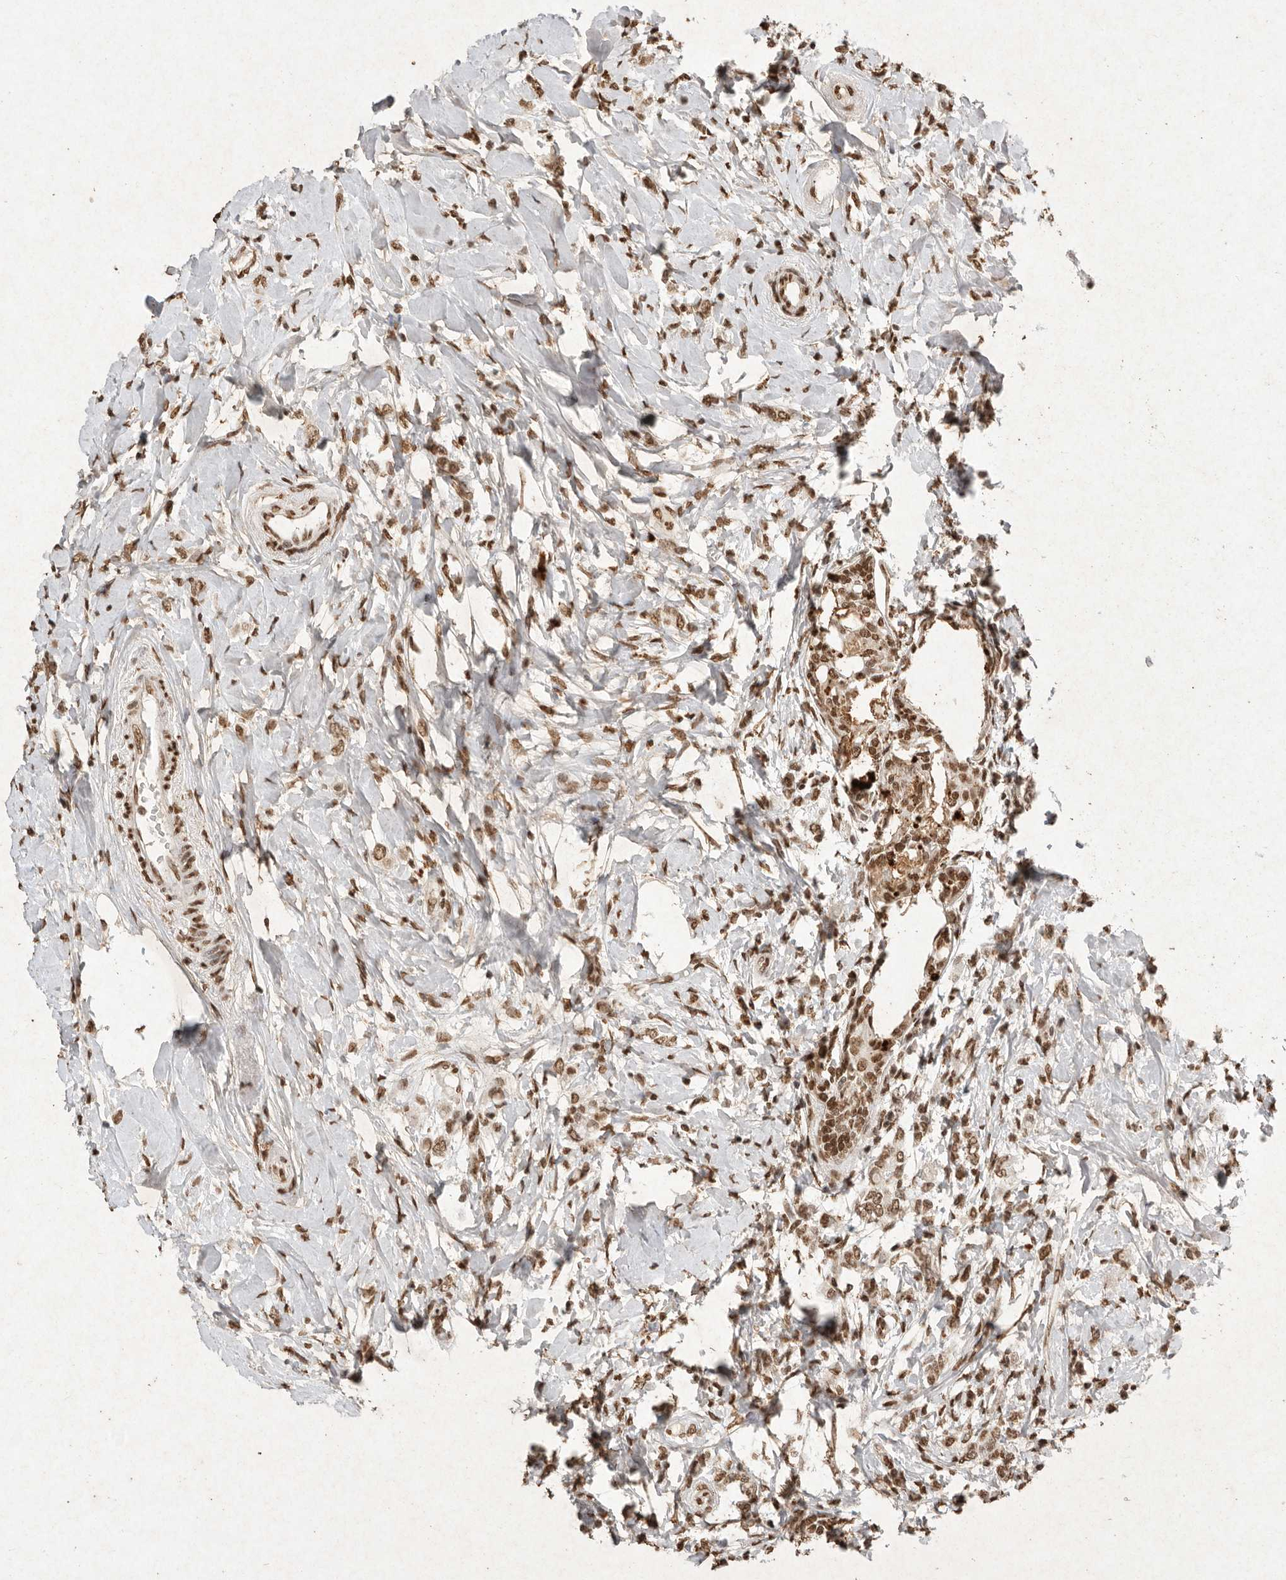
{"staining": {"intensity": "moderate", "quantity": ">75%", "location": "nuclear"}, "tissue": "breast cancer", "cell_type": "Tumor cells", "image_type": "cancer", "snomed": [{"axis": "morphology", "description": "Normal tissue, NOS"}, {"axis": "morphology", "description": "Lobular carcinoma"}, {"axis": "topography", "description": "Breast"}], "caption": "IHC of breast cancer (lobular carcinoma) reveals medium levels of moderate nuclear expression in approximately >75% of tumor cells. (Stains: DAB in brown, nuclei in blue, Microscopy: brightfield microscopy at high magnification).", "gene": "NKX3-2", "patient": {"sex": "female", "age": 47}}